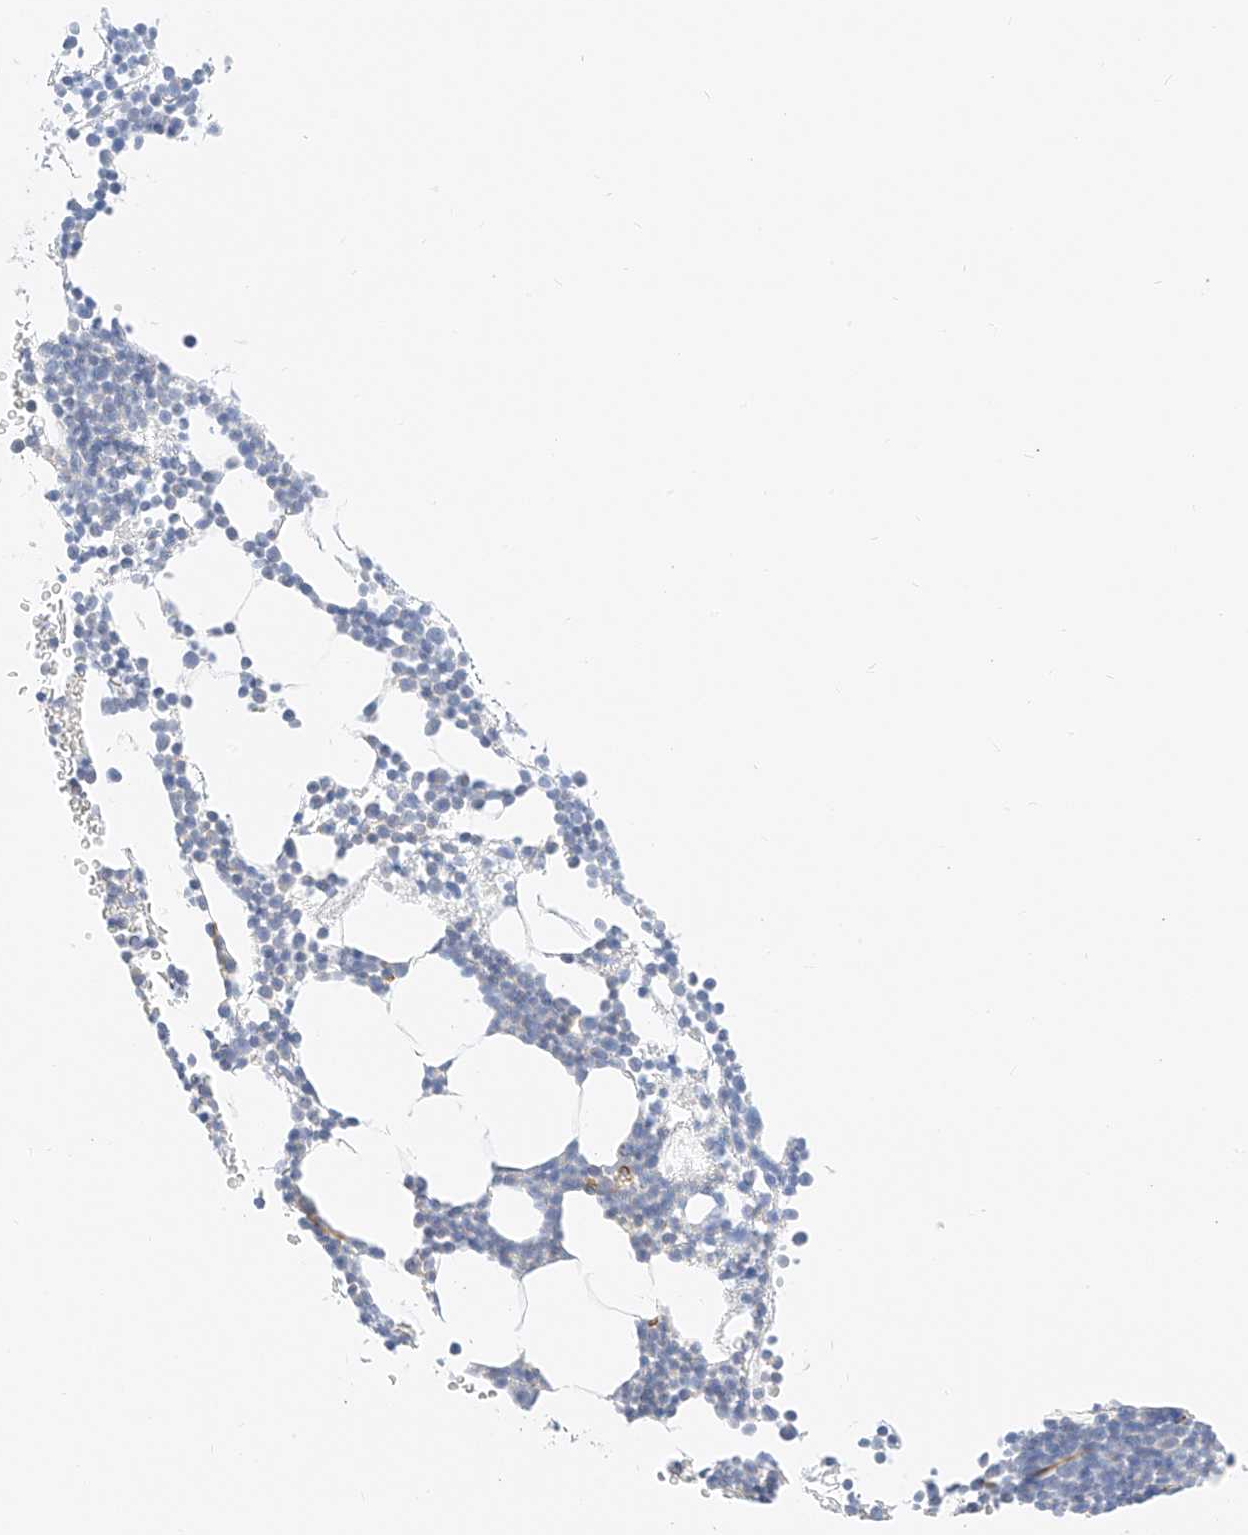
{"staining": {"intensity": "negative", "quantity": "none", "location": "none"}, "tissue": "bone marrow", "cell_type": "Hematopoietic cells", "image_type": "normal", "snomed": [{"axis": "morphology", "description": "Normal tissue, NOS"}, {"axis": "topography", "description": "Bone marrow"}], "caption": "Immunohistochemistry (IHC) image of benign bone marrow stained for a protein (brown), which exhibits no staining in hematopoietic cells.", "gene": "CDCP2", "patient": {"sex": "female", "age": 67}}